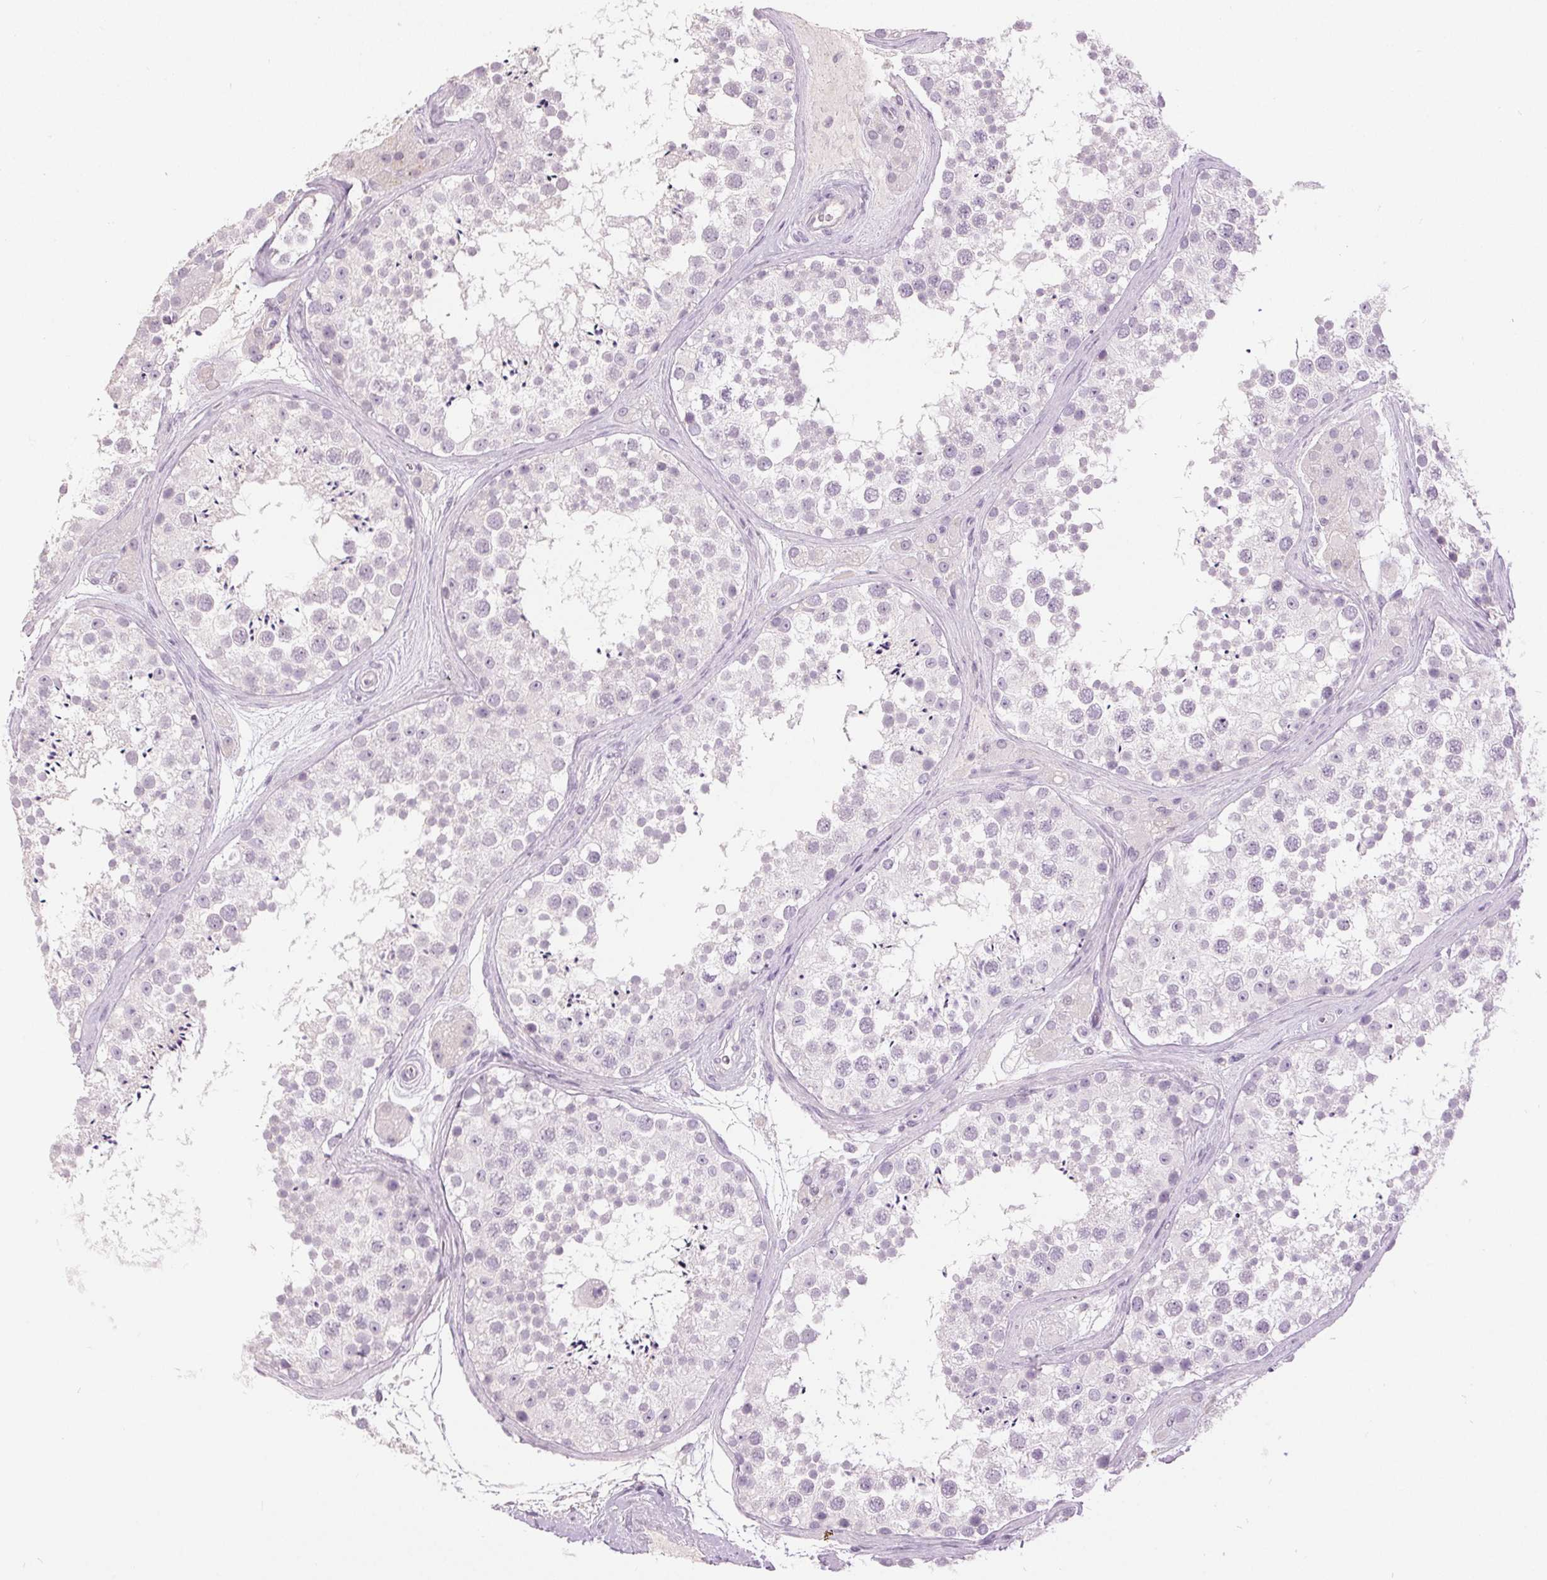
{"staining": {"intensity": "negative", "quantity": "none", "location": "none"}, "tissue": "testis", "cell_type": "Cells in seminiferous ducts", "image_type": "normal", "snomed": [{"axis": "morphology", "description": "Normal tissue, NOS"}, {"axis": "topography", "description": "Testis"}], "caption": "This micrograph is of normal testis stained with immunohistochemistry to label a protein in brown with the nuclei are counter-stained blue. There is no expression in cells in seminiferous ducts.", "gene": "DSG3", "patient": {"sex": "male", "age": 41}}